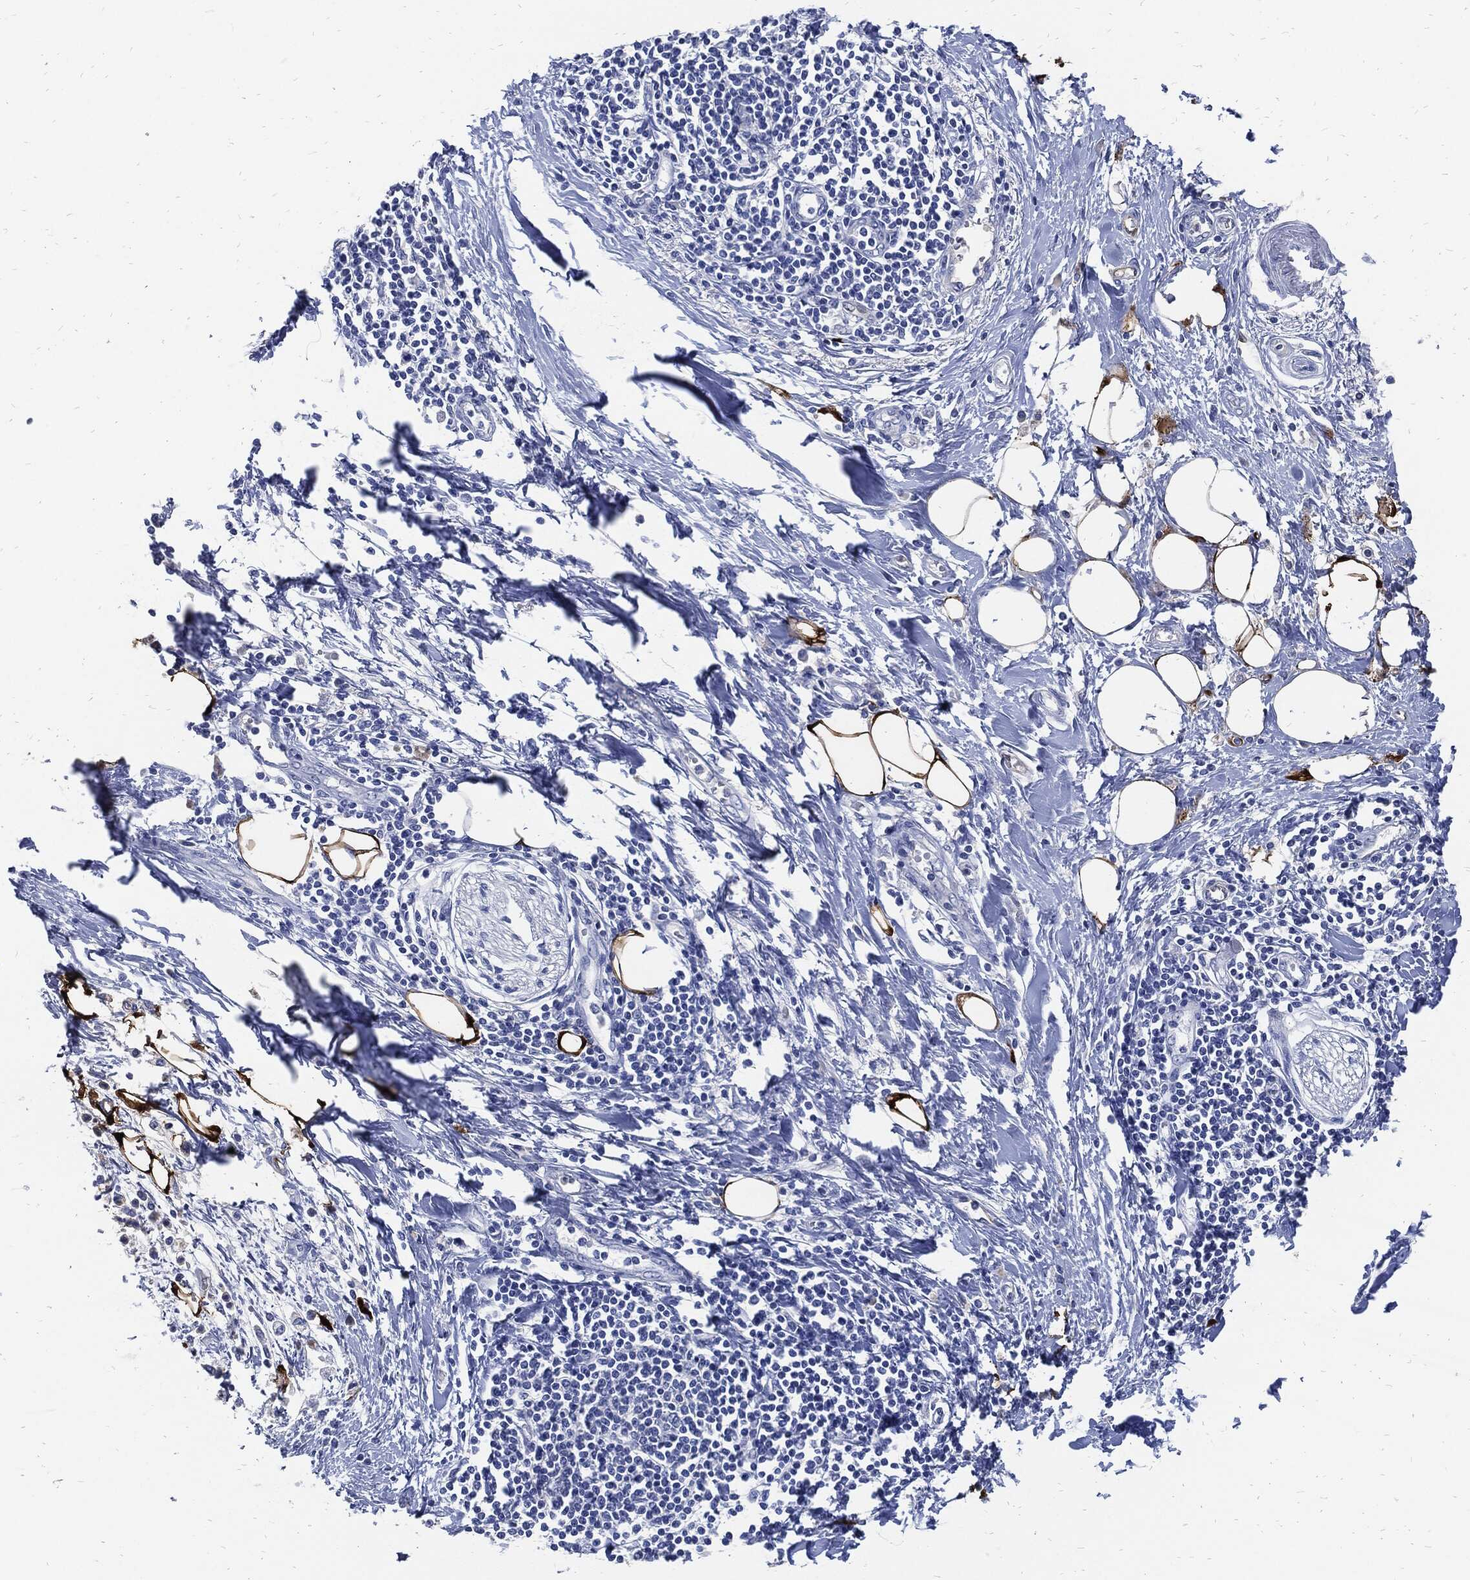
{"staining": {"intensity": "negative", "quantity": "none", "location": "none"}, "tissue": "pancreatic cancer", "cell_type": "Tumor cells", "image_type": "cancer", "snomed": [{"axis": "morphology", "description": "Normal tissue, NOS"}, {"axis": "morphology", "description": "Adenocarcinoma, NOS"}, {"axis": "topography", "description": "Pancreas"}, {"axis": "topography", "description": "Duodenum"}], "caption": "Immunohistochemistry (IHC) photomicrograph of neoplastic tissue: pancreatic adenocarcinoma stained with DAB demonstrates no significant protein staining in tumor cells.", "gene": "FABP4", "patient": {"sex": "female", "age": 60}}